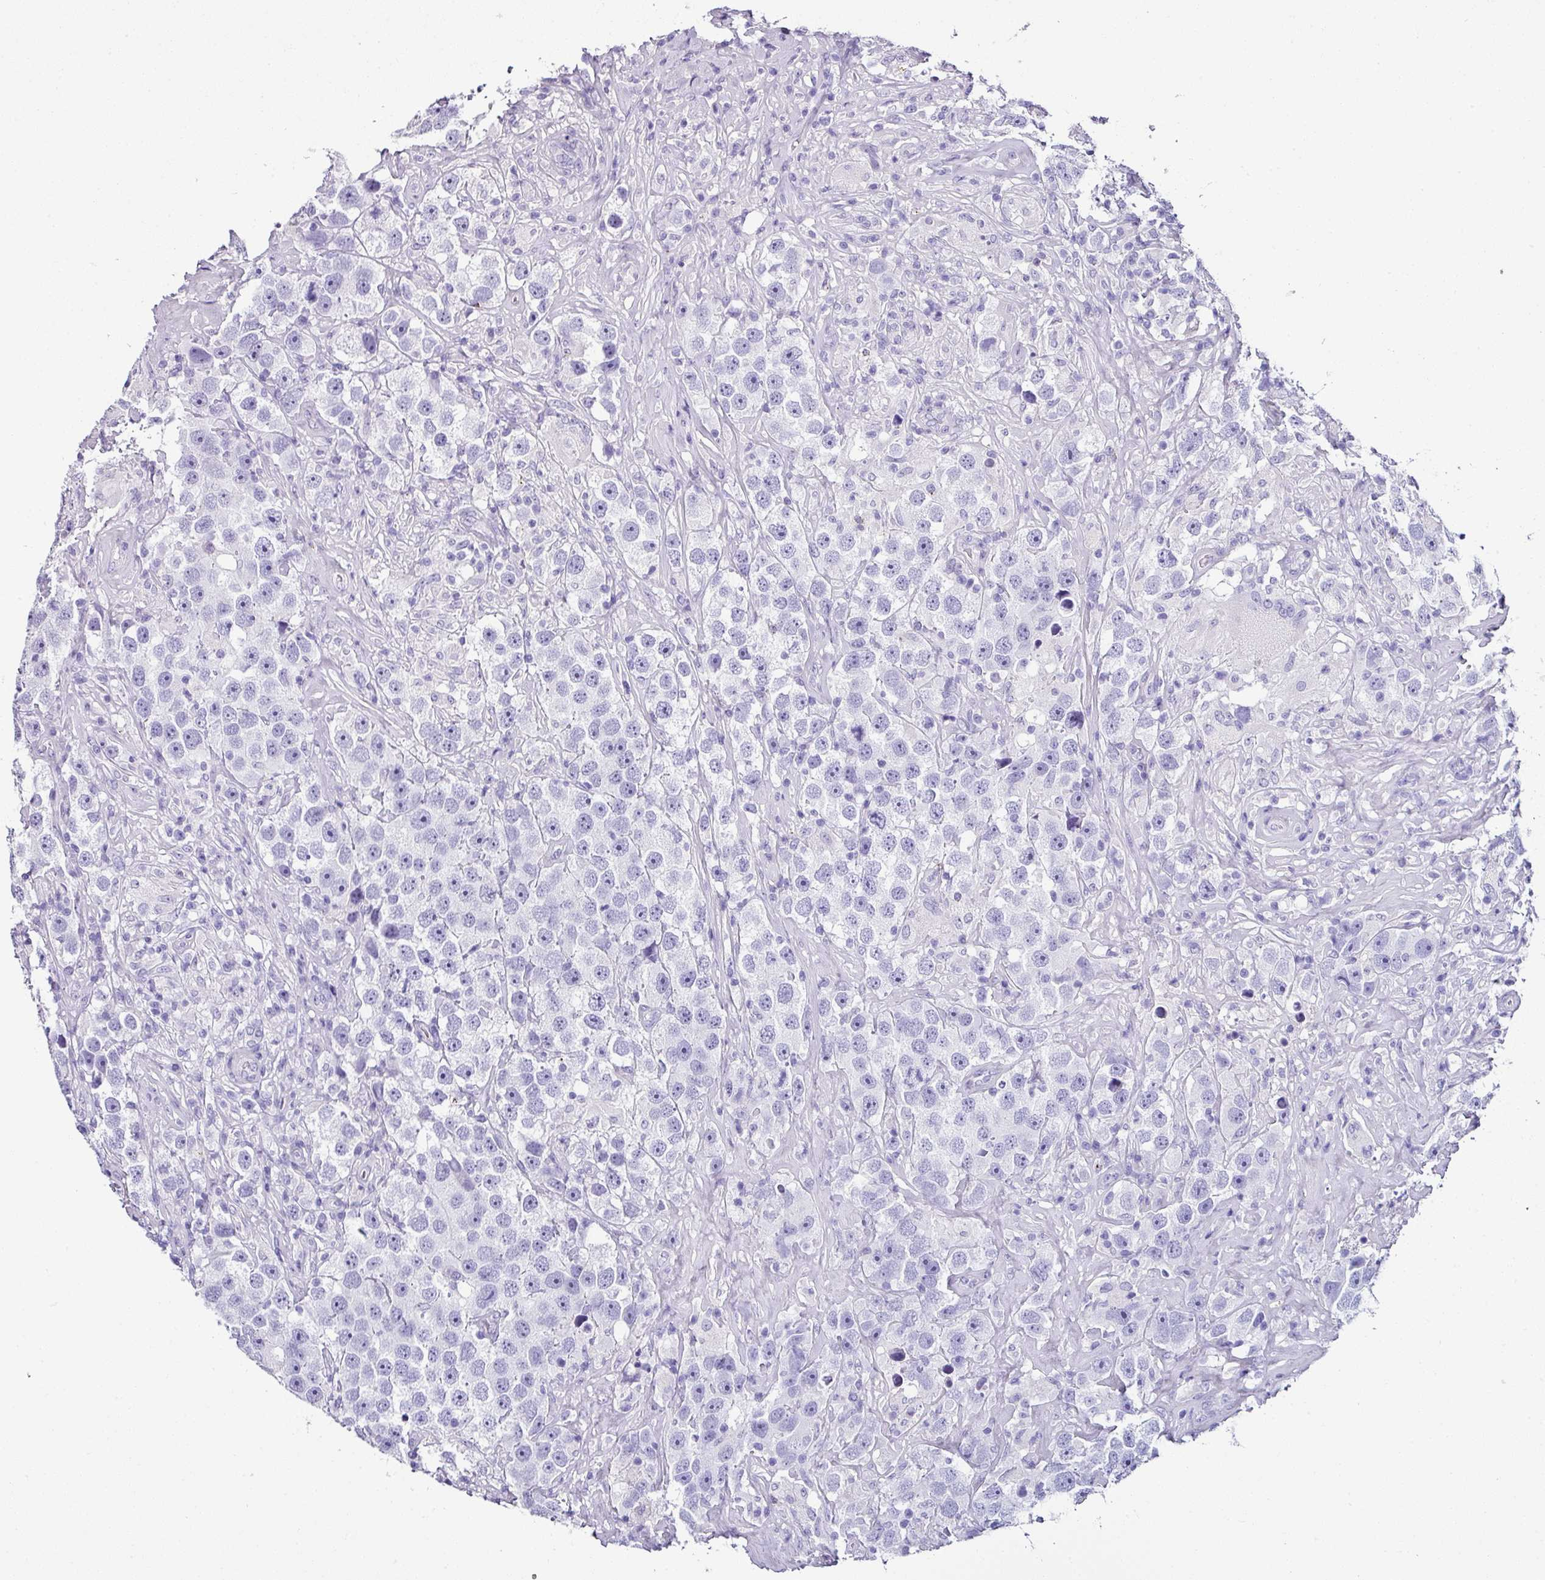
{"staining": {"intensity": "negative", "quantity": "none", "location": "none"}, "tissue": "testis cancer", "cell_type": "Tumor cells", "image_type": "cancer", "snomed": [{"axis": "morphology", "description": "Seminoma, NOS"}, {"axis": "topography", "description": "Testis"}], "caption": "Tumor cells are negative for protein expression in human seminoma (testis).", "gene": "NAPSA", "patient": {"sex": "male", "age": 49}}